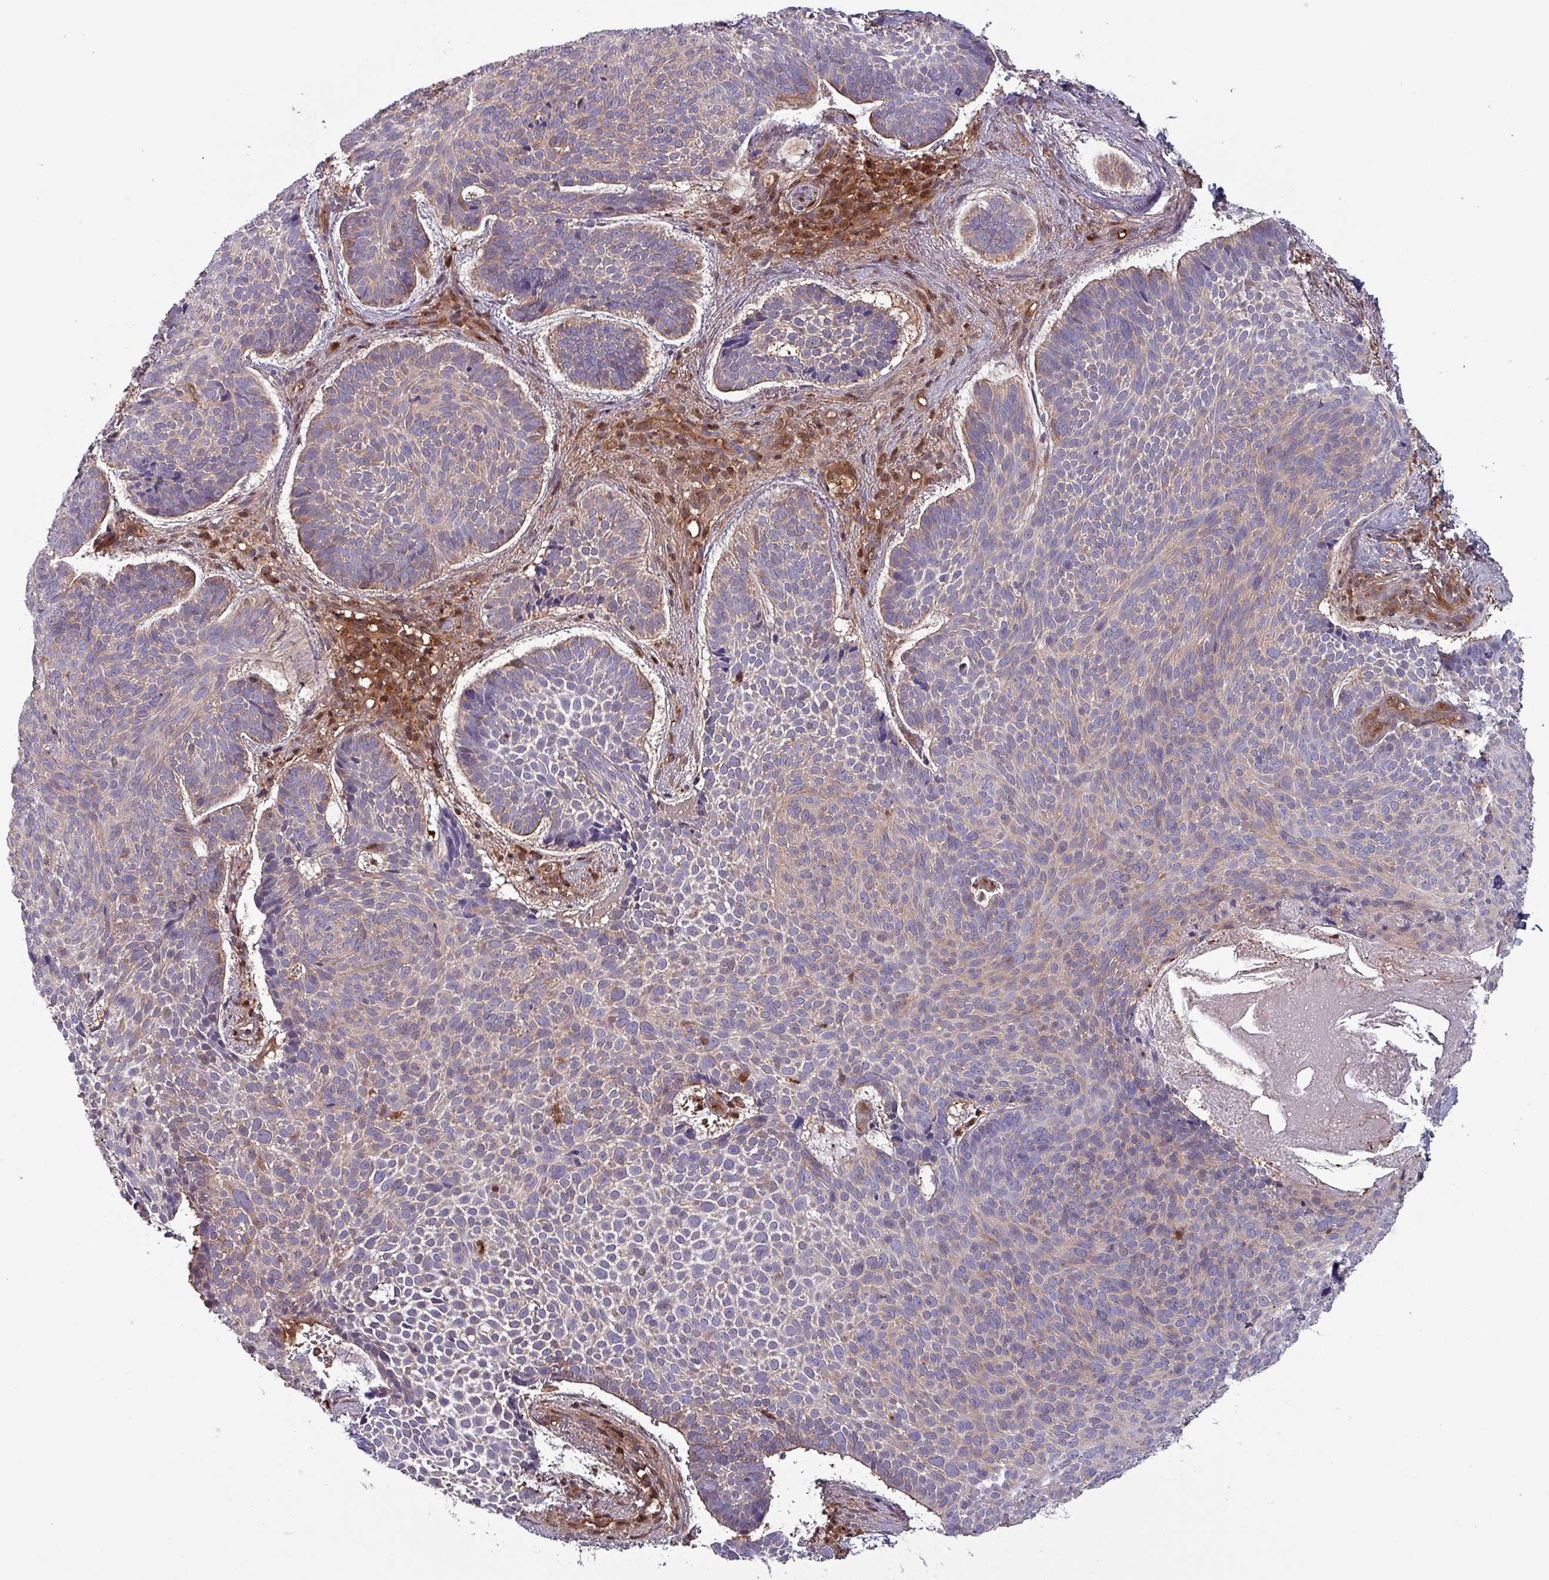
{"staining": {"intensity": "moderate", "quantity": "25%-75%", "location": "cytoplasmic/membranous"}, "tissue": "skin cancer", "cell_type": "Tumor cells", "image_type": "cancer", "snomed": [{"axis": "morphology", "description": "Basal cell carcinoma"}, {"axis": "topography", "description": "Skin"}], "caption": "Protein expression analysis of human basal cell carcinoma (skin) reveals moderate cytoplasmic/membranous staining in about 25%-75% of tumor cells.", "gene": "PSMB8", "patient": {"sex": "male", "age": 70}}